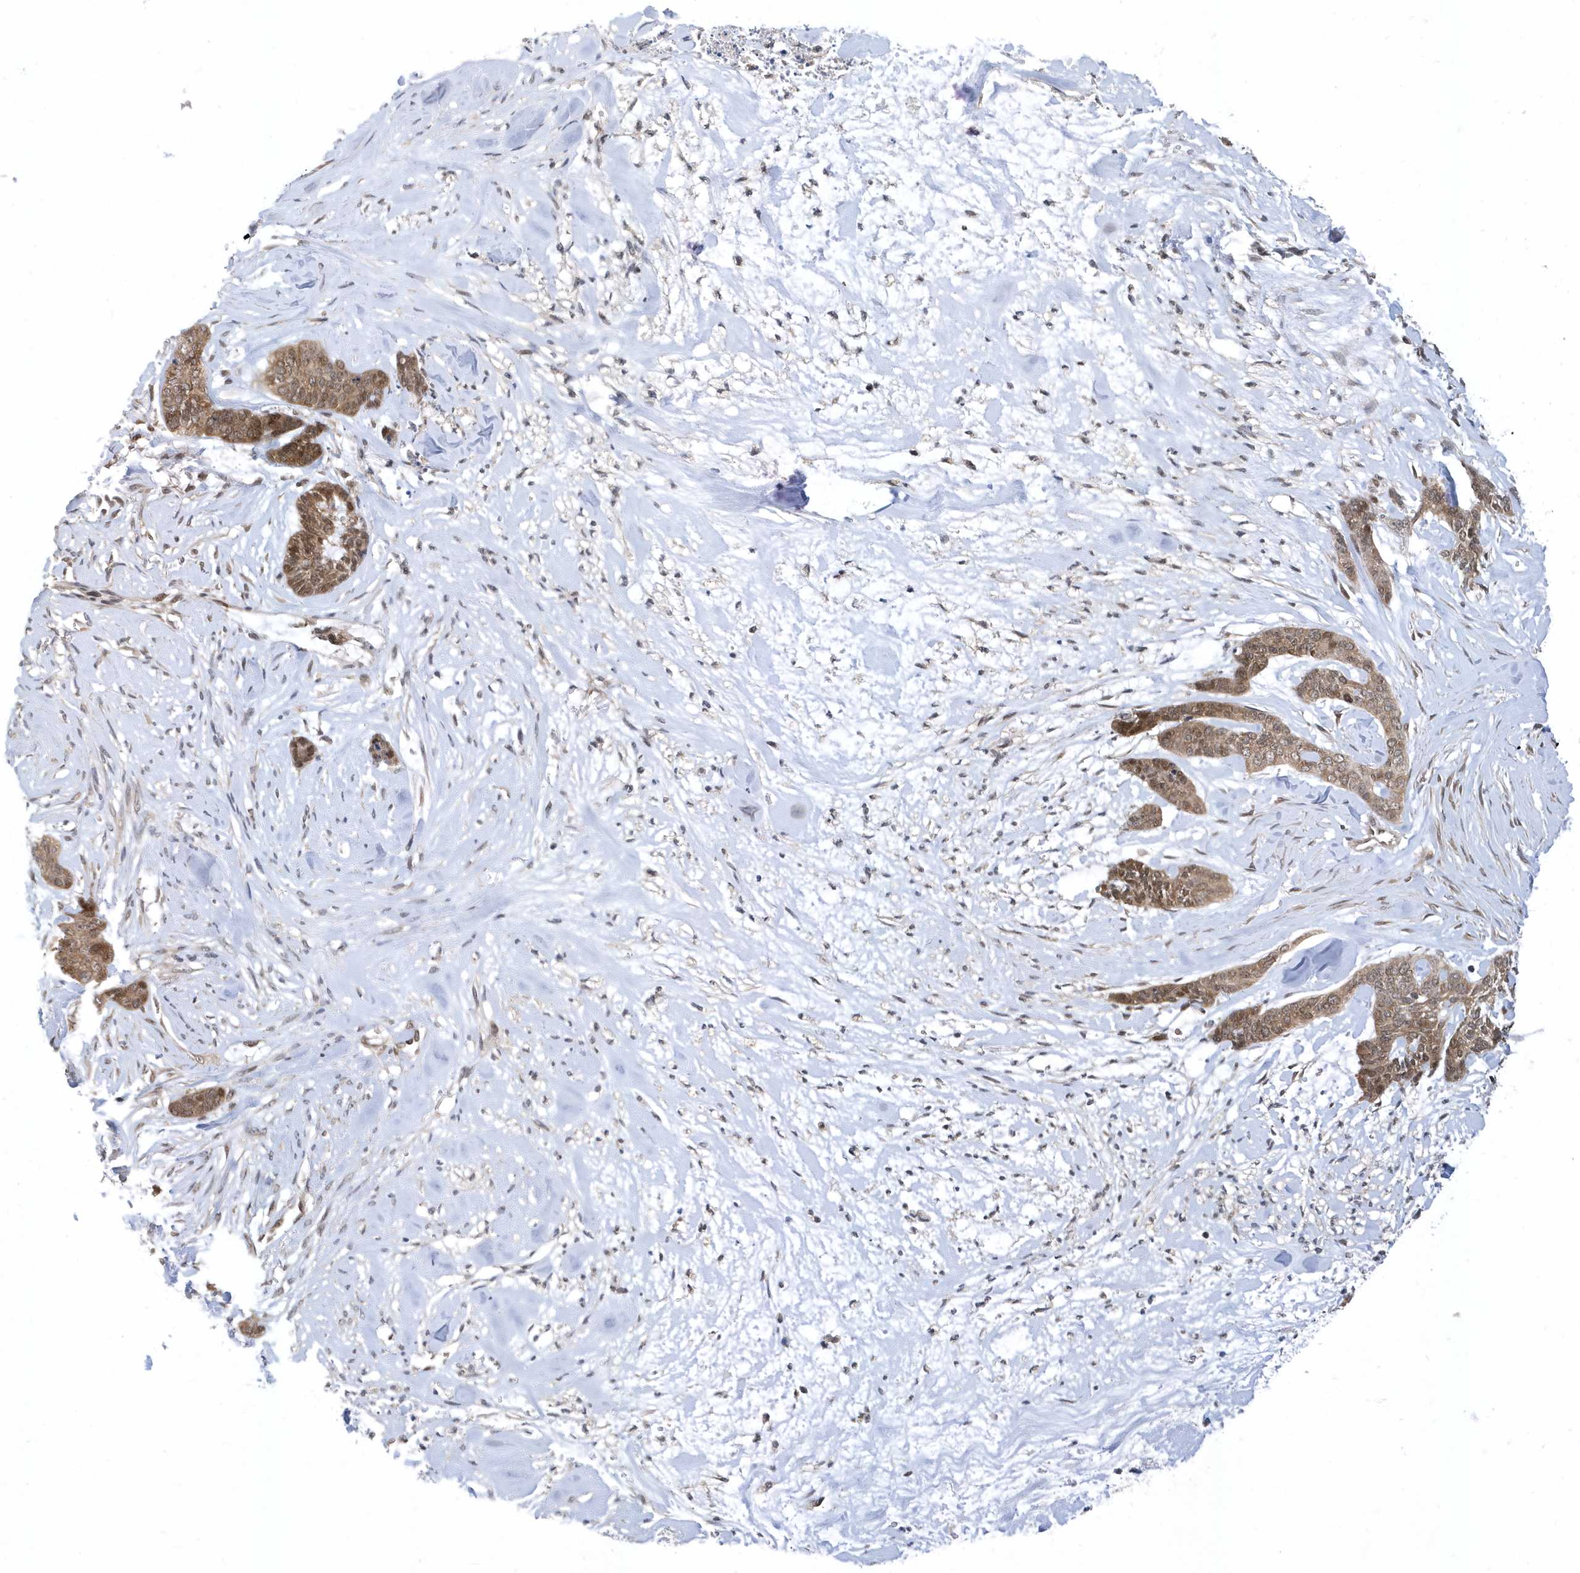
{"staining": {"intensity": "moderate", "quantity": ">75%", "location": "cytoplasmic/membranous,nuclear"}, "tissue": "skin cancer", "cell_type": "Tumor cells", "image_type": "cancer", "snomed": [{"axis": "morphology", "description": "Basal cell carcinoma"}, {"axis": "topography", "description": "Skin"}], "caption": "This is an image of IHC staining of basal cell carcinoma (skin), which shows moderate staining in the cytoplasmic/membranous and nuclear of tumor cells.", "gene": "USP53", "patient": {"sex": "female", "age": 64}}